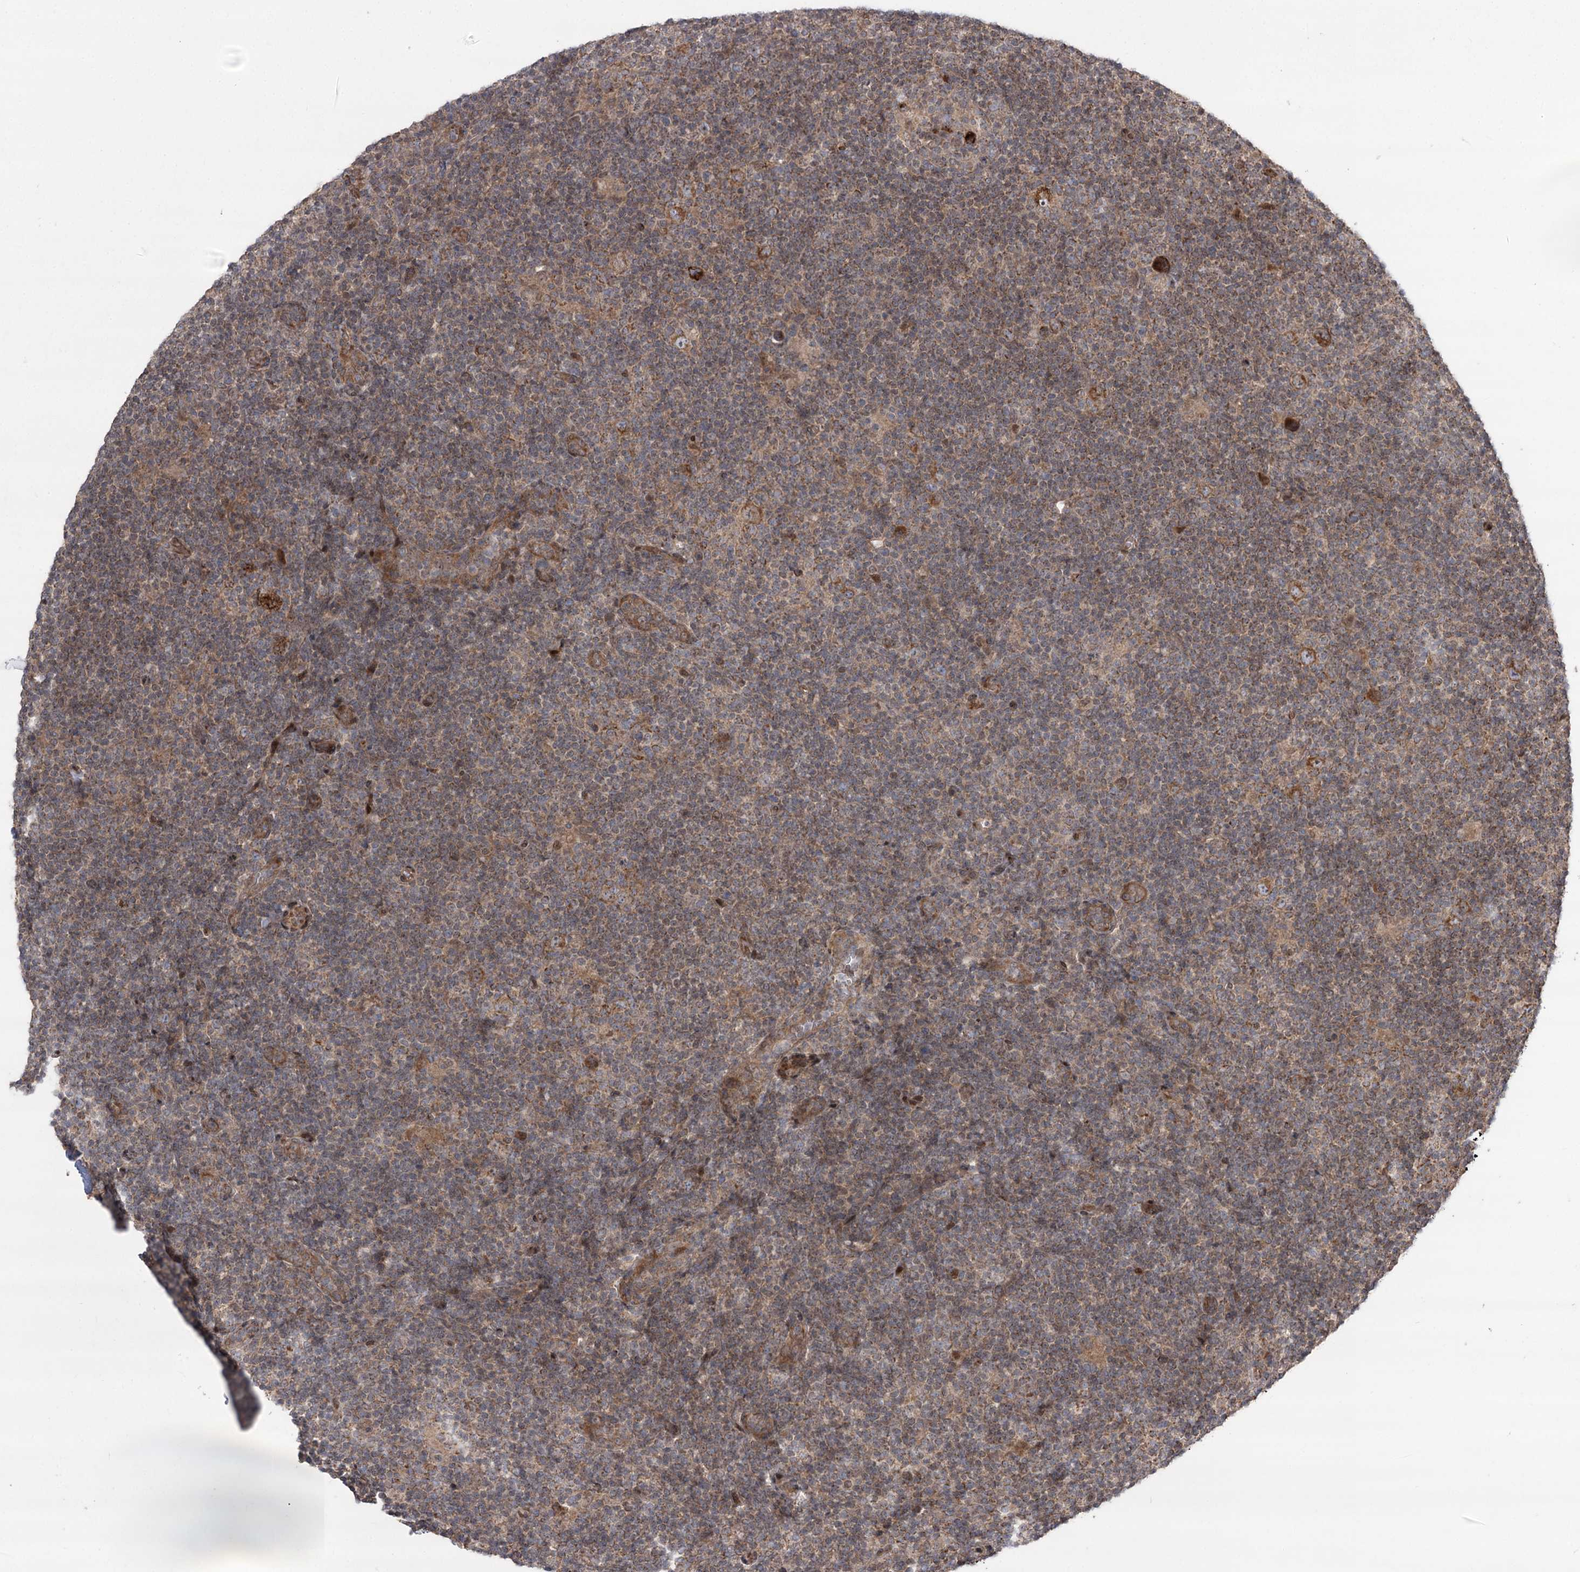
{"staining": {"intensity": "moderate", "quantity": ">75%", "location": "cytoplasmic/membranous"}, "tissue": "lymphoma", "cell_type": "Tumor cells", "image_type": "cancer", "snomed": [{"axis": "morphology", "description": "Hodgkin's disease, NOS"}, {"axis": "topography", "description": "Lymph node"}], "caption": "Human lymphoma stained with a brown dye shows moderate cytoplasmic/membranous positive staining in approximately >75% of tumor cells.", "gene": "TENM2", "patient": {"sex": "female", "age": 57}}